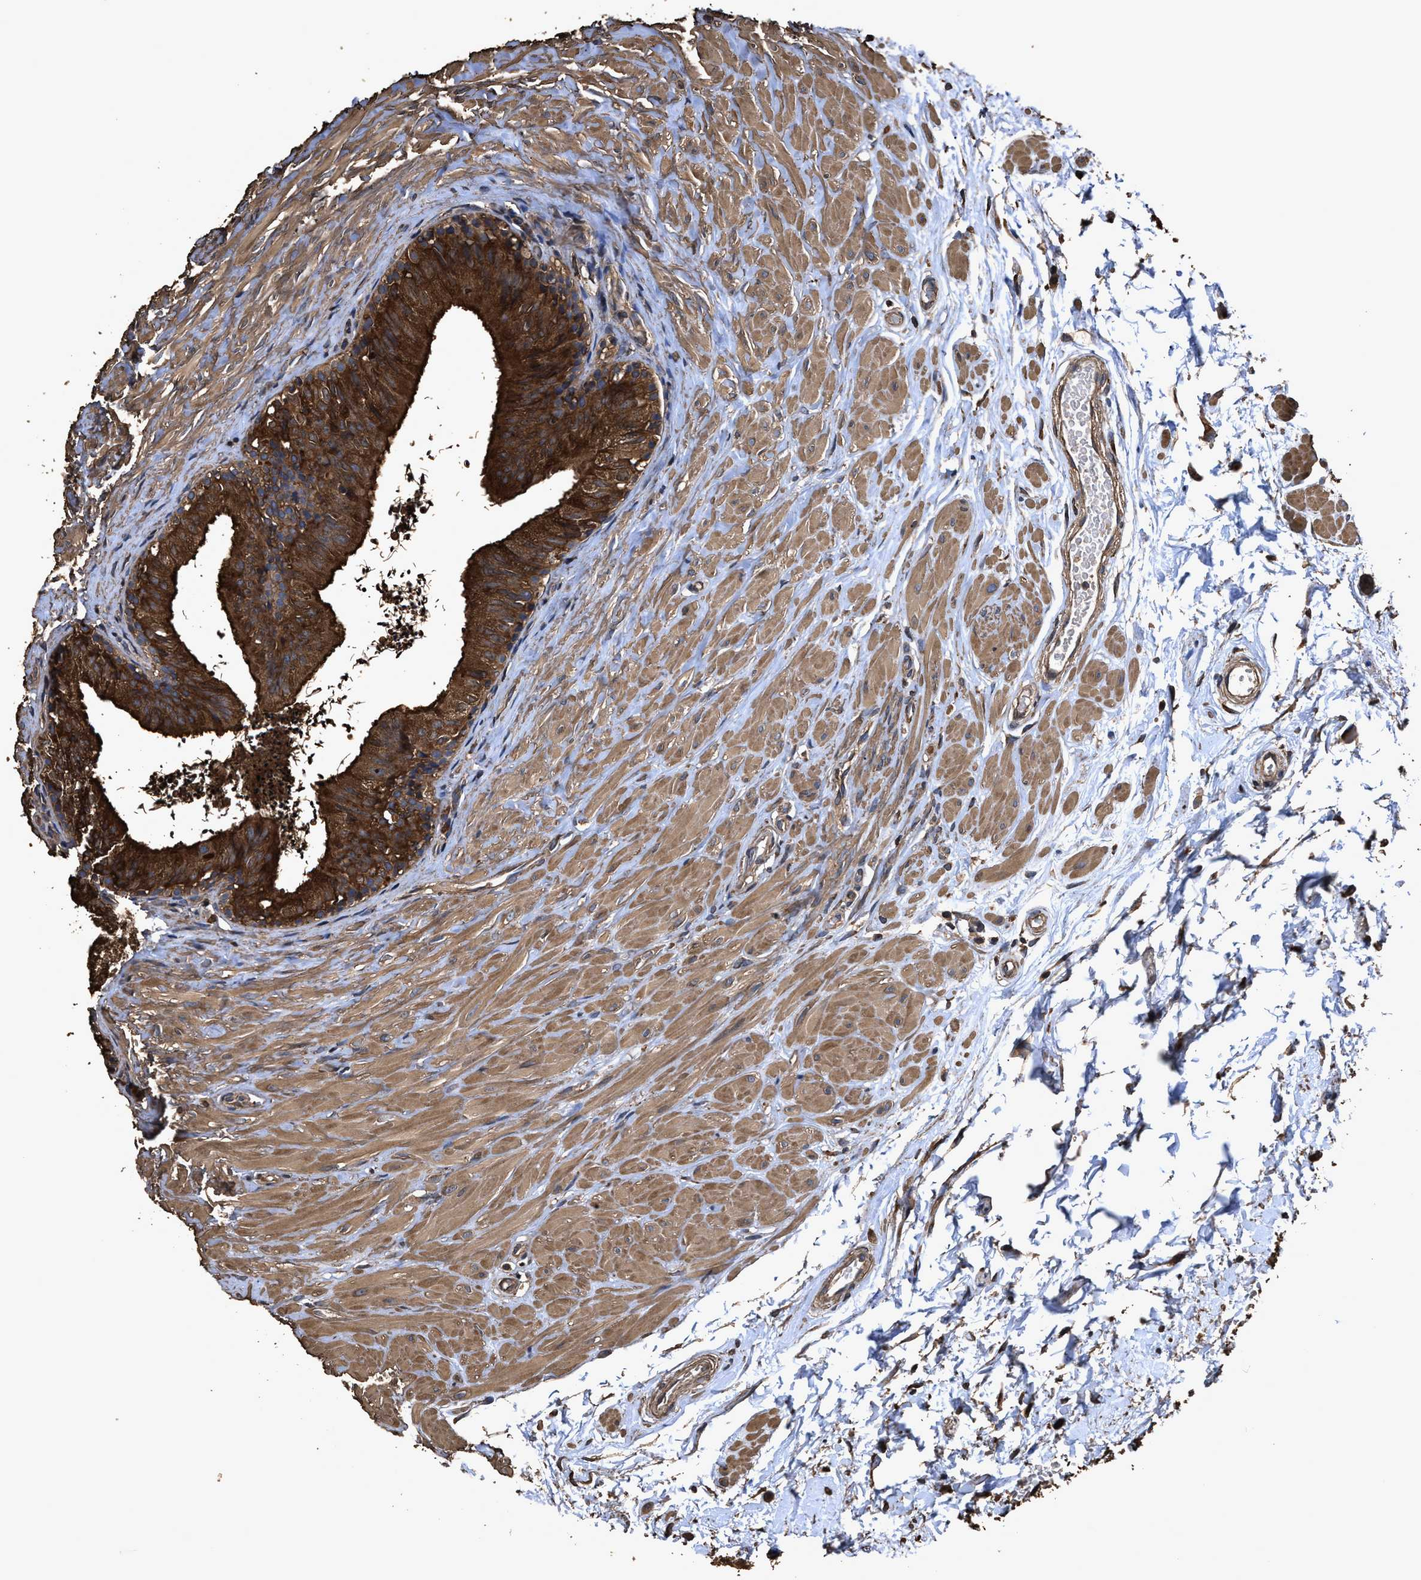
{"staining": {"intensity": "strong", "quantity": ">75%", "location": "cytoplasmic/membranous"}, "tissue": "epididymis", "cell_type": "Glandular cells", "image_type": "normal", "snomed": [{"axis": "morphology", "description": "Normal tissue, NOS"}, {"axis": "topography", "description": "Epididymis"}], "caption": "Brown immunohistochemical staining in benign epididymis displays strong cytoplasmic/membranous positivity in about >75% of glandular cells.", "gene": "ZMYND19", "patient": {"sex": "male", "age": 56}}